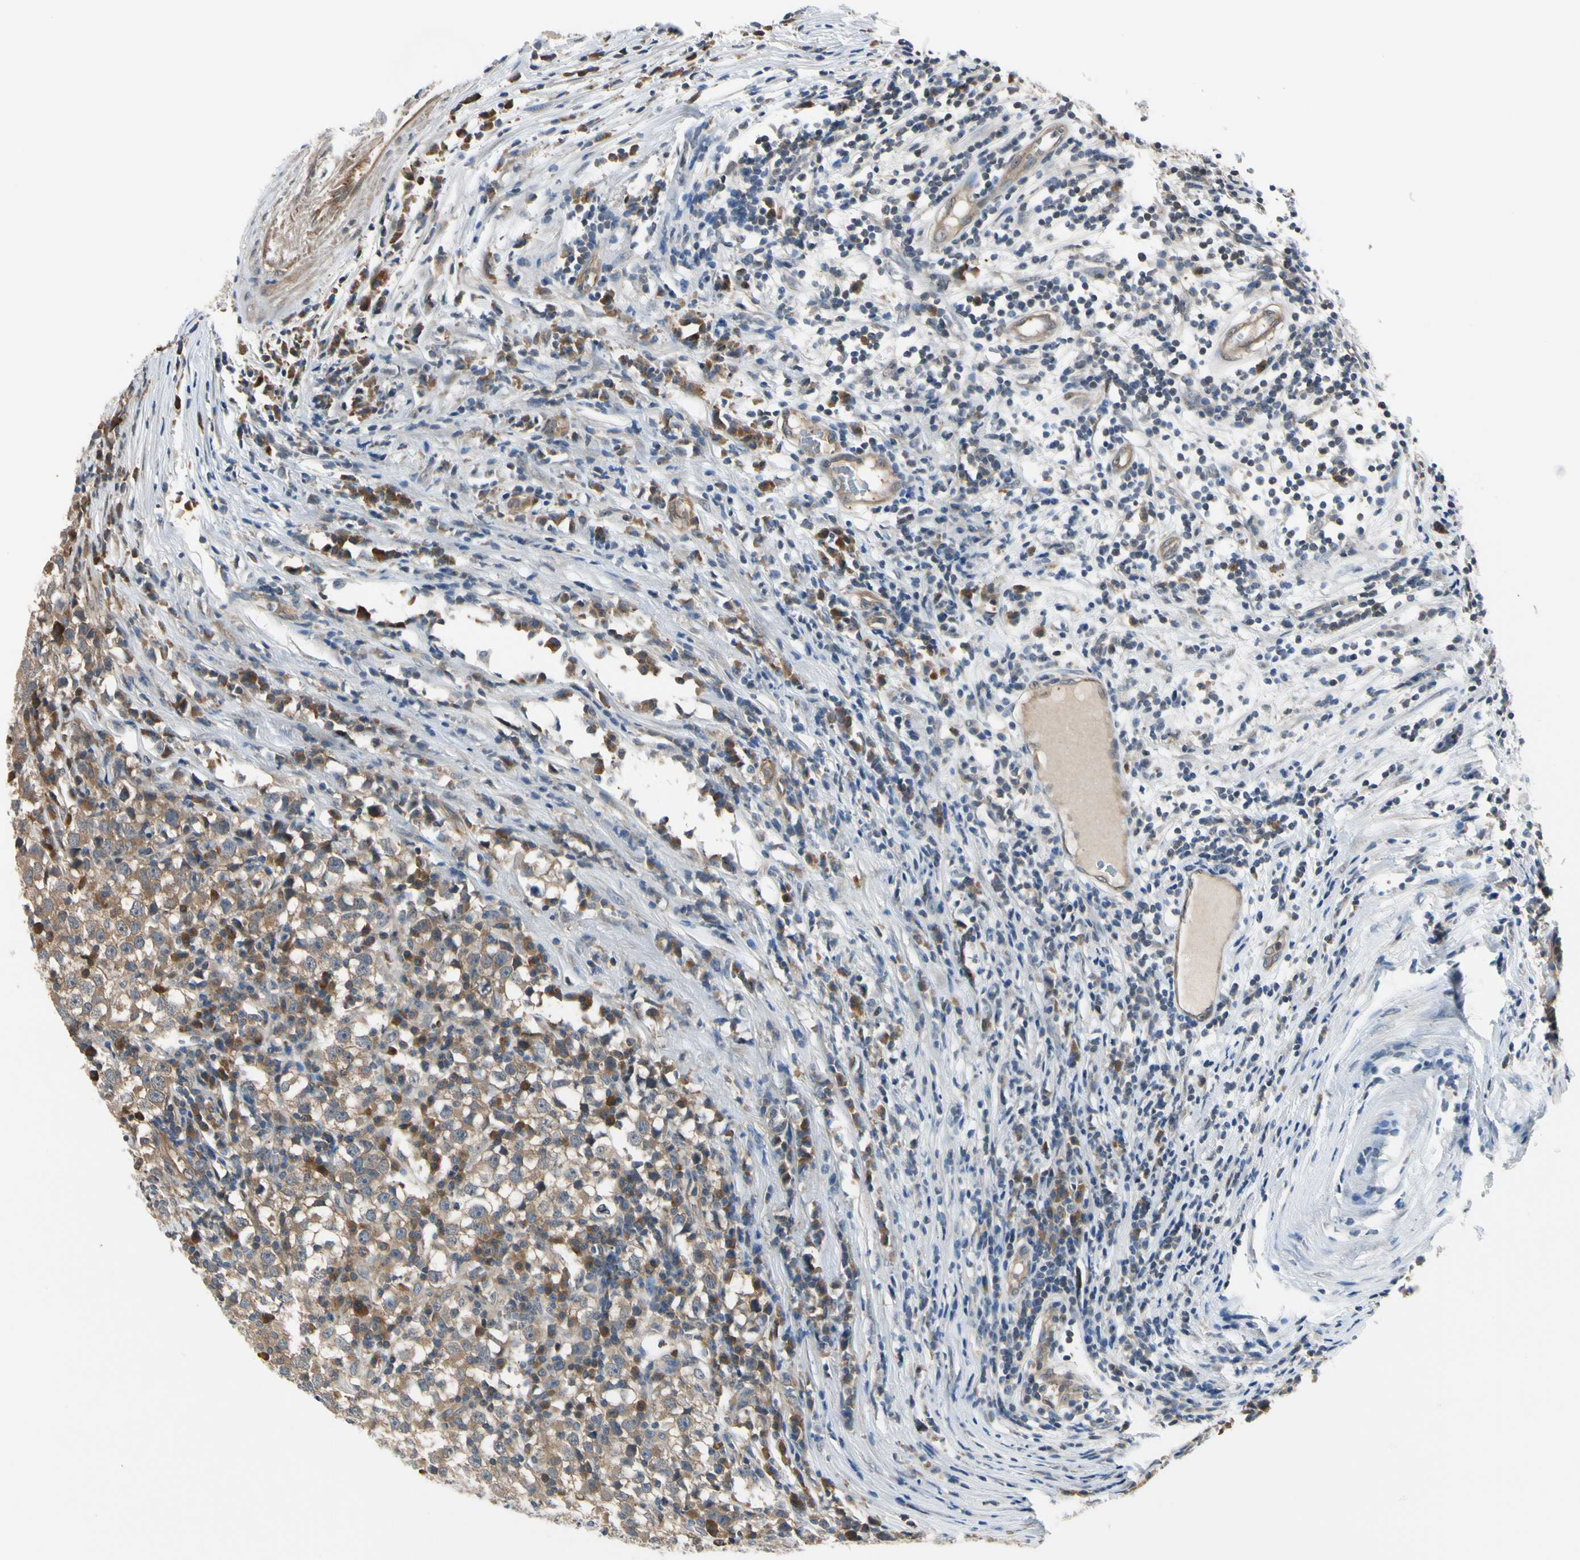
{"staining": {"intensity": "weak", "quantity": "25%-75%", "location": "cytoplasmic/membranous"}, "tissue": "testis cancer", "cell_type": "Tumor cells", "image_type": "cancer", "snomed": [{"axis": "morphology", "description": "Seminoma, NOS"}, {"axis": "topography", "description": "Testis"}], "caption": "IHC micrograph of seminoma (testis) stained for a protein (brown), which displays low levels of weak cytoplasmic/membranous expression in about 25%-75% of tumor cells.", "gene": "RASGRF1", "patient": {"sex": "male", "age": 65}}